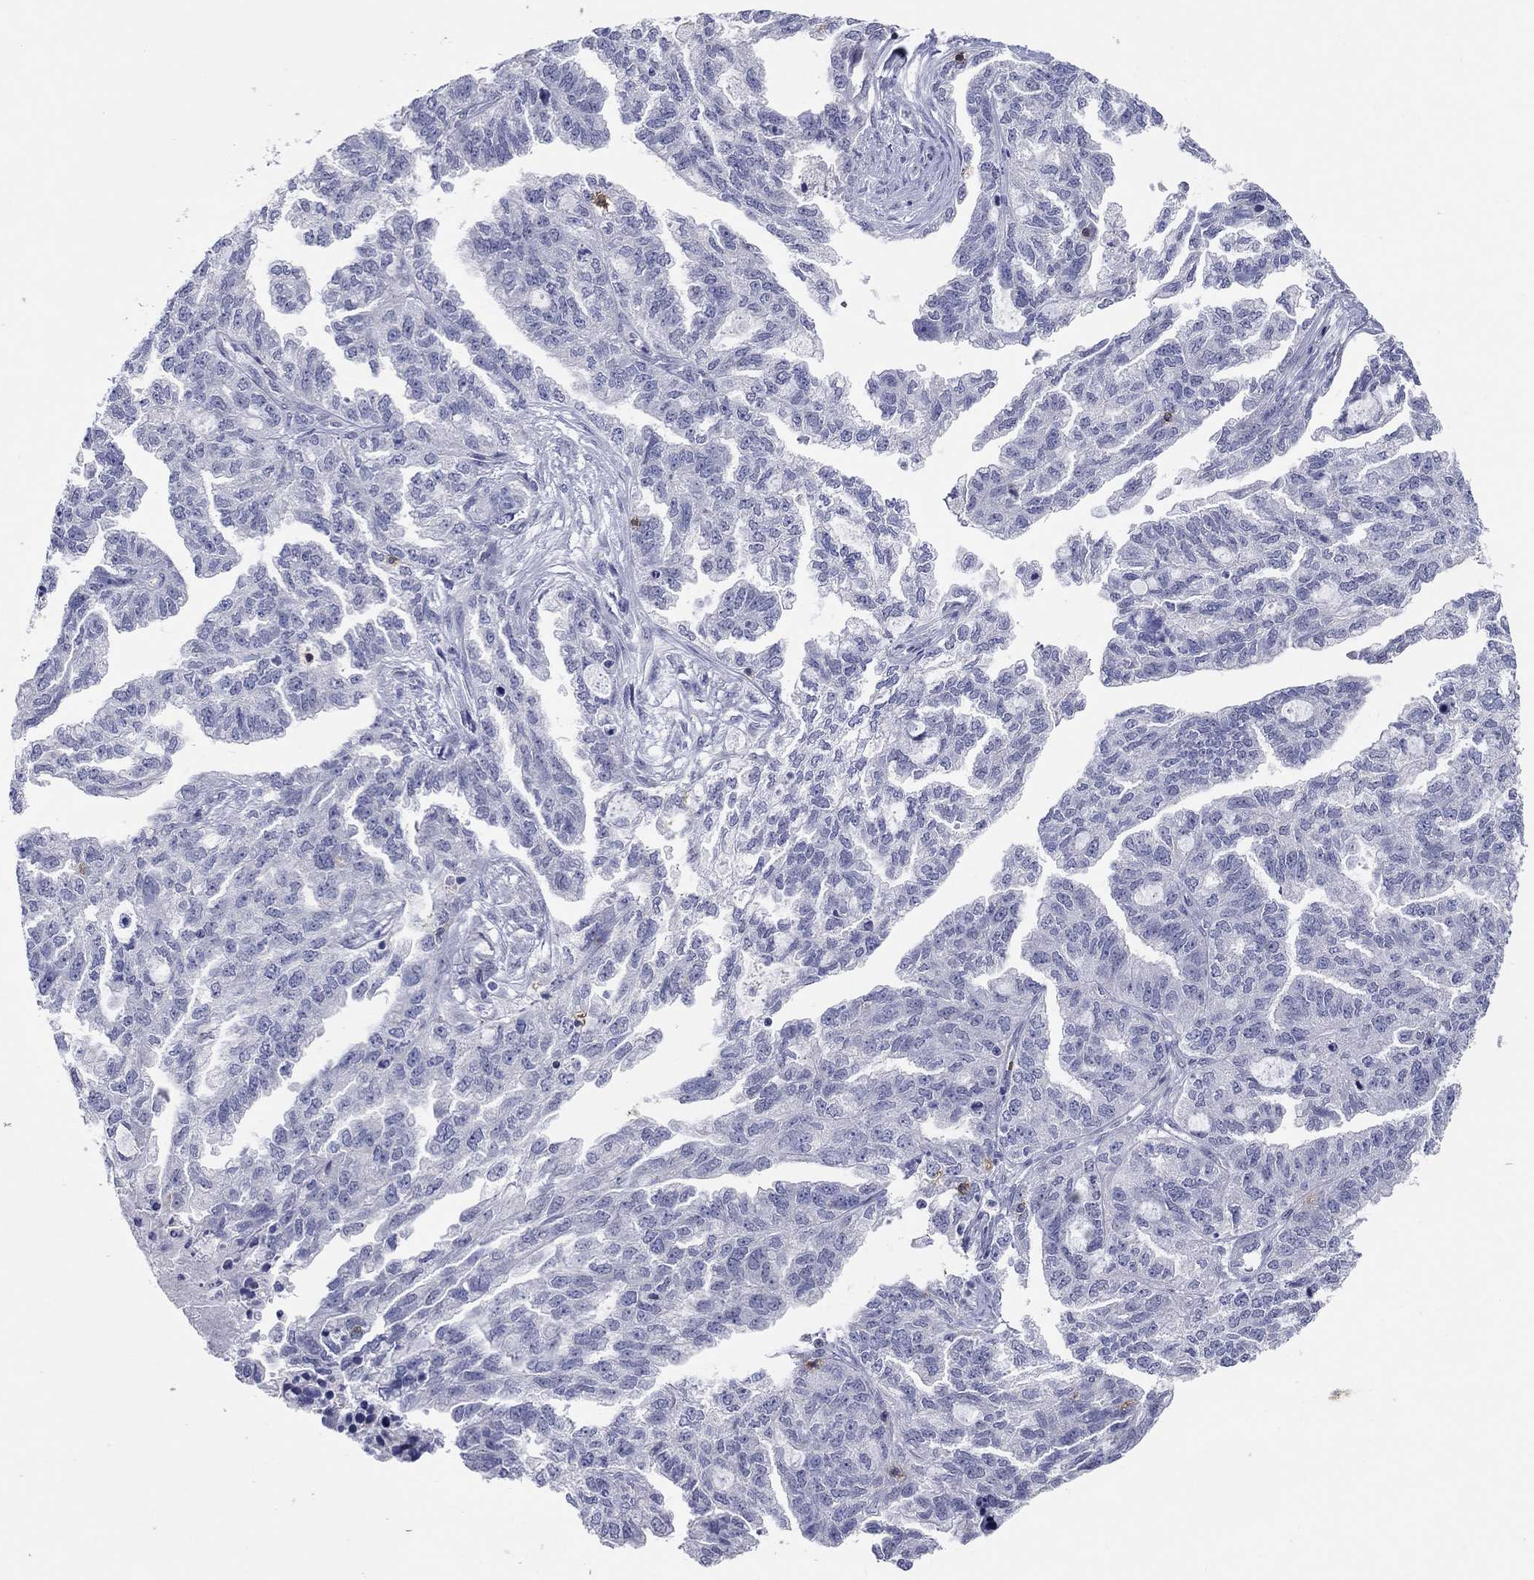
{"staining": {"intensity": "negative", "quantity": "none", "location": "none"}, "tissue": "ovarian cancer", "cell_type": "Tumor cells", "image_type": "cancer", "snomed": [{"axis": "morphology", "description": "Cystadenocarcinoma, serous, NOS"}, {"axis": "topography", "description": "Ovary"}], "caption": "Tumor cells are negative for brown protein staining in ovarian serous cystadenocarcinoma. (Brightfield microscopy of DAB immunohistochemistry (IHC) at high magnification).", "gene": "ITGAE", "patient": {"sex": "female", "age": 51}}